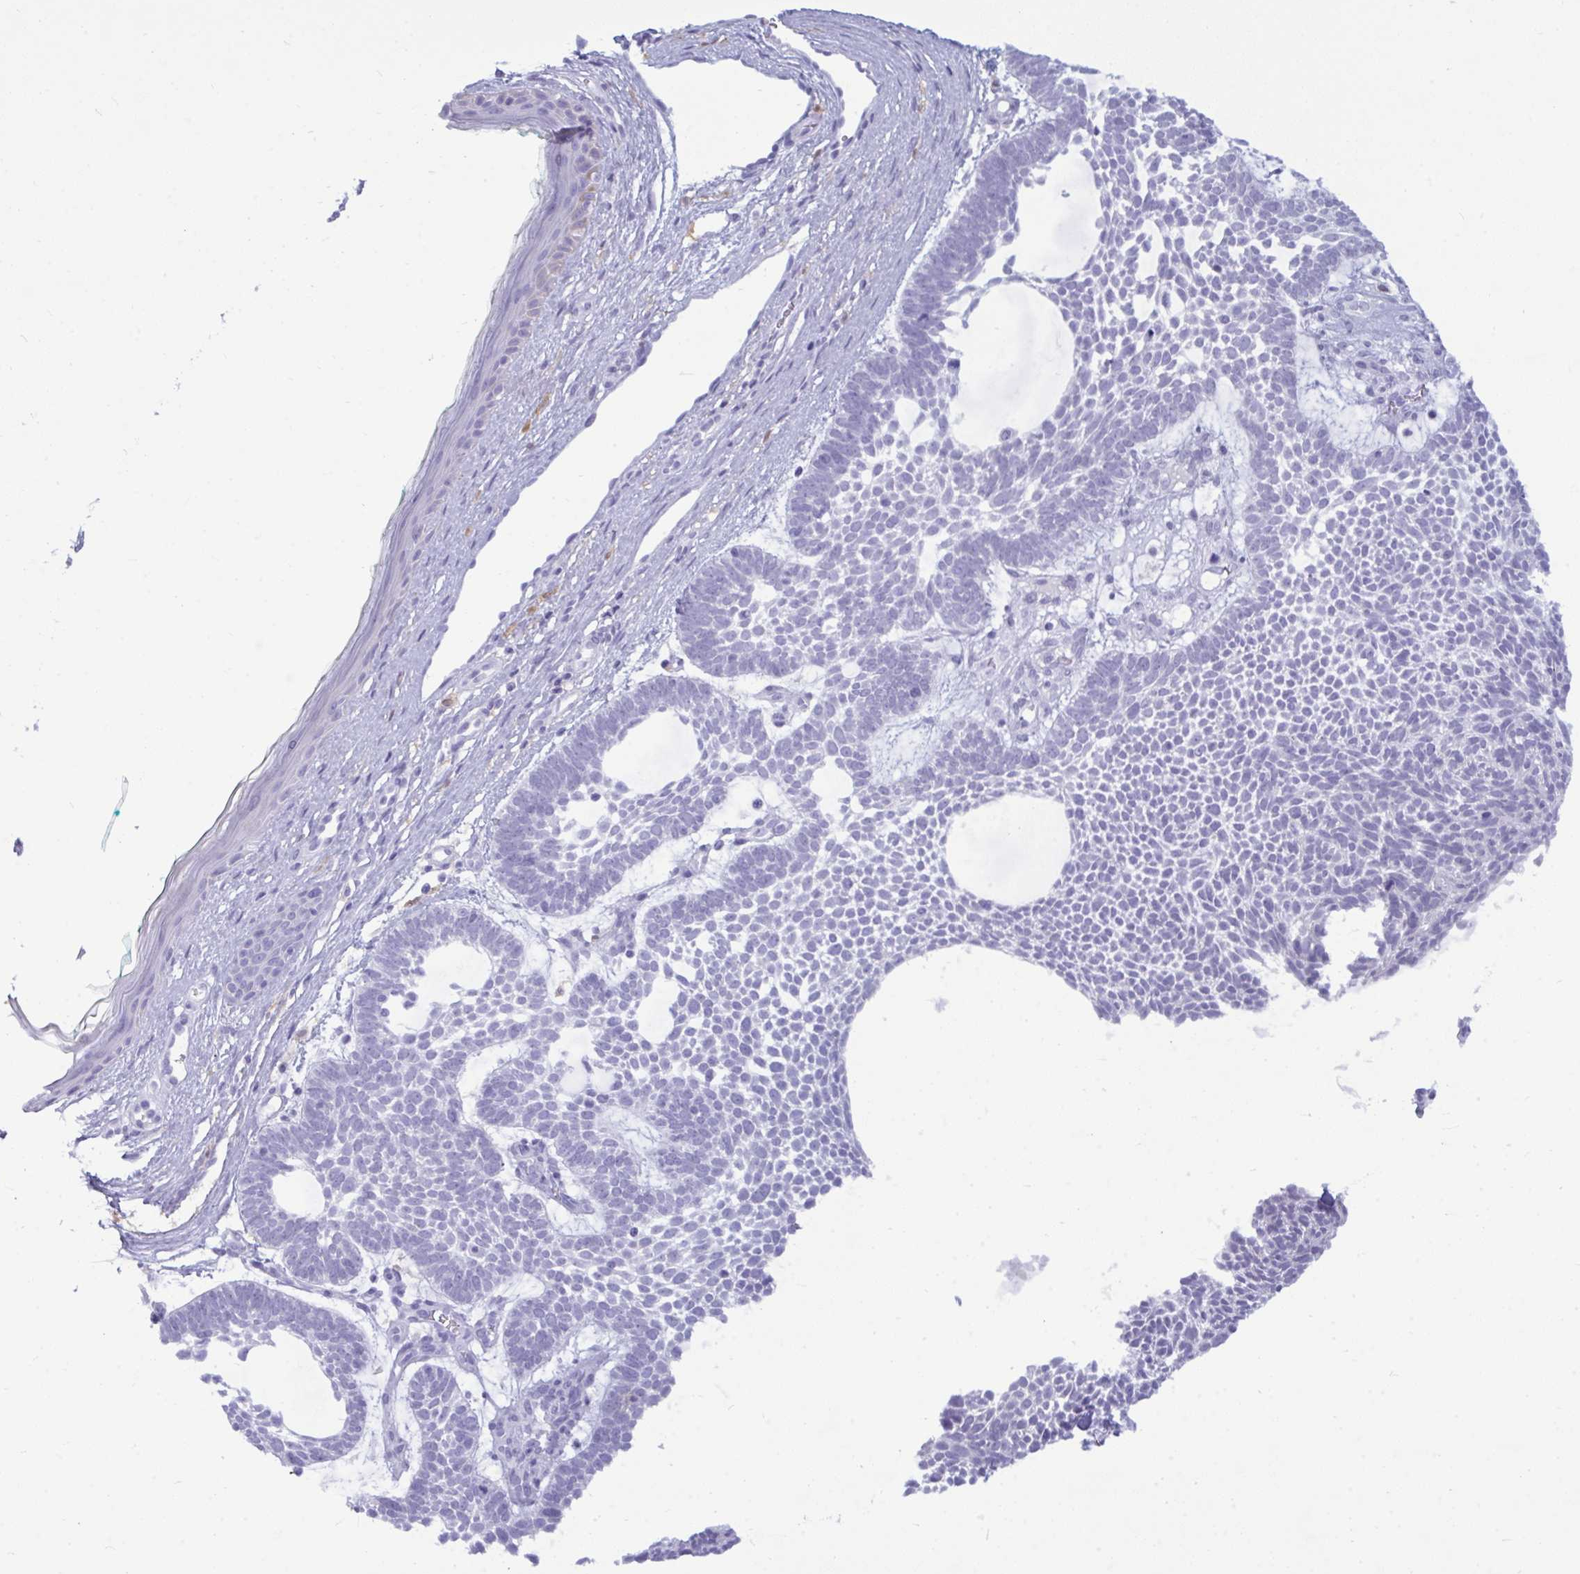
{"staining": {"intensity": "negative", "quantity": "none", "location": "none"}, "tissue": "skin cancer", "cell_type": "Tumor cells", "image_type": "cancer", "snomed": [{"axis": "morphology", "description": "Basal cell carcinoma"}, {"axis": "topography", "description": "Skin"}, {"axis": "topography", "description": "Skin of face"}], "caption": "IHC micrograph of neoplastic tissue: basal cell carcinoma (skin) stained with DAB (3,3'-diaminobenzidine) displays no significant protein positivity in tumor cells.", "gene": "ANKRD60", "patient": {"sex": "male", "age": 83}}